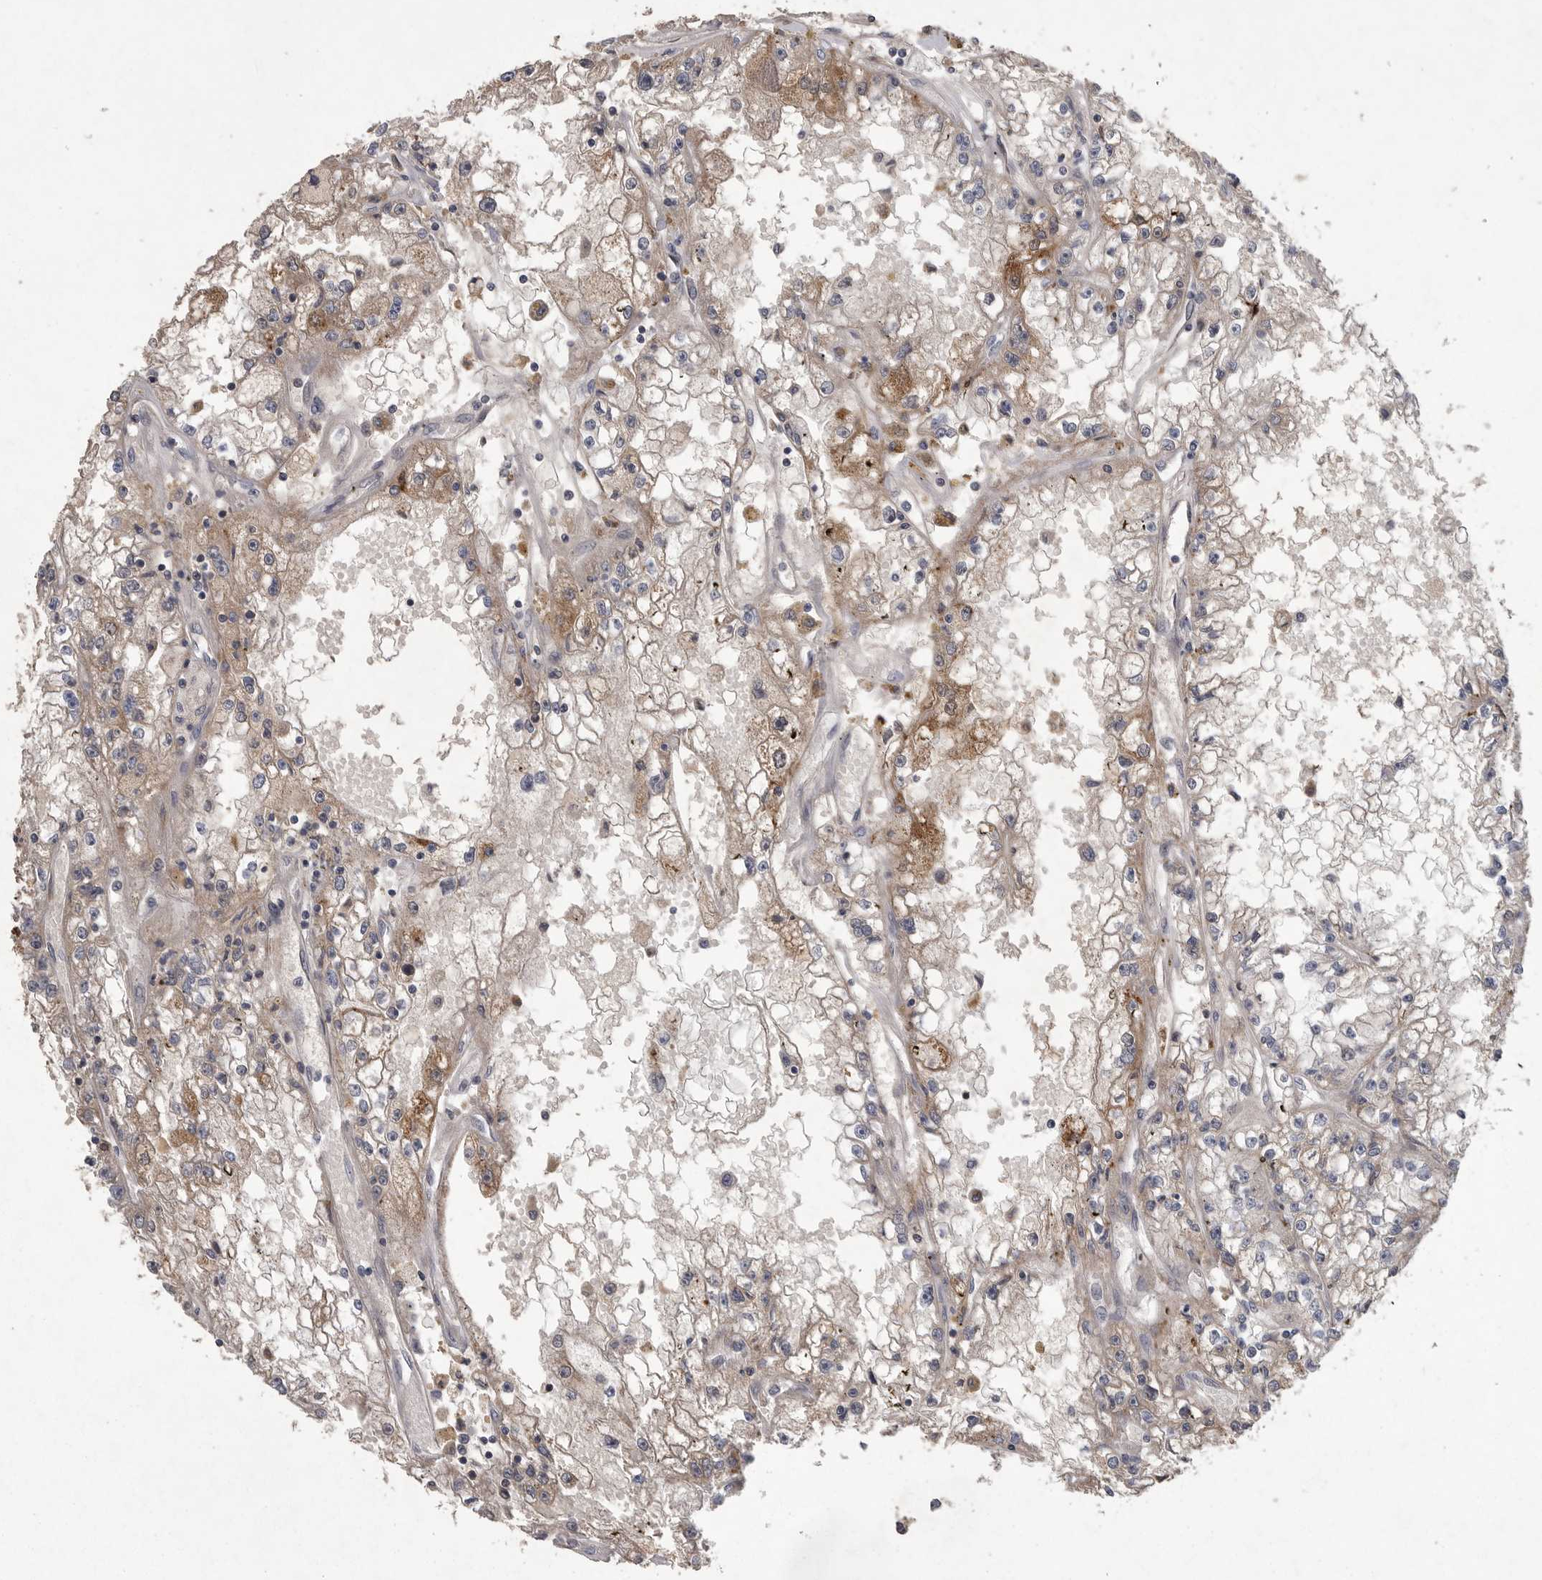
{"staining": {"intensity": "weak", "quantity": "25%-75%", "location": "cytoplasmic/membranous"}, "tissue": "renal cancer", "cell_type": "Tumor cells", "image_type": "cancer", "snomed": [{"axis": "morphology", "description": "Adenocarcinoma, NOS"}, {"axis": "topography", "description": "Kidney"}], "caption": "Renal cancer stained with a protein marker exhibits weak staining in tumor cells.", "gene": "CRP", "patient": {"sex": "male", "age": 56}}